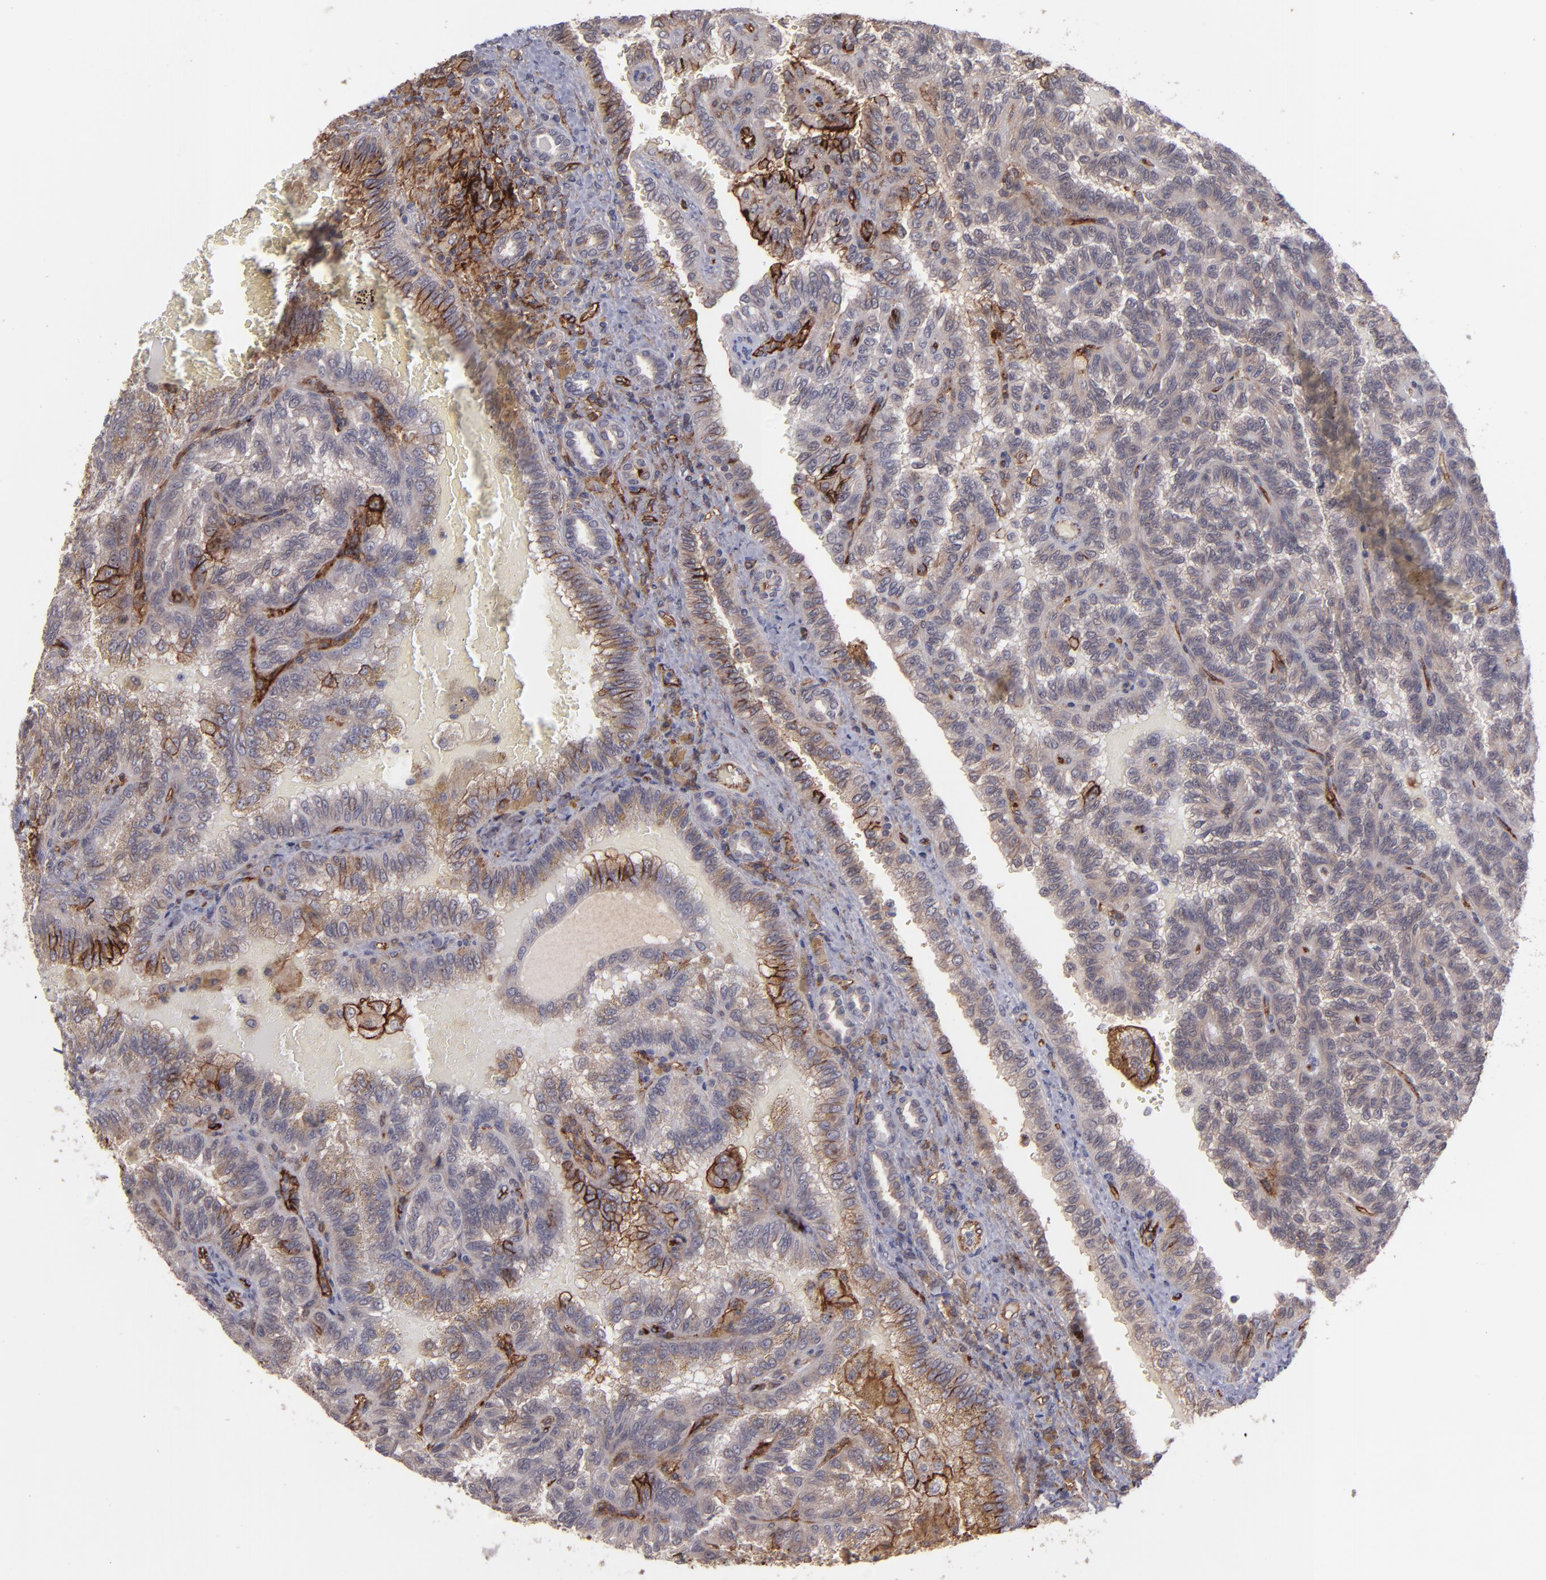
{"staining": {"intensity": "moderate", "quantity": "25%-75%", "location": "cytoplasmic/membranous"}, "tissue": "renal cancer", "cell_type": "Tumor cells", "image_type": "cancer", "snomed": [{"axis": "morphology", "description": "Inflammation, NOS"}, {"axis": "morphology", "description": "Adenocarcinoma, NOS"}, {"axis": "topography", "description": "Kidney"}], "caption": "A histopathology image of human renal adenocarcinoma stained for a protein displays moderate cytoplasmic/membranous brown staining in tumor cells.", "gene": "ICAM1", "patient": {"sex": "male", "age": 68}}